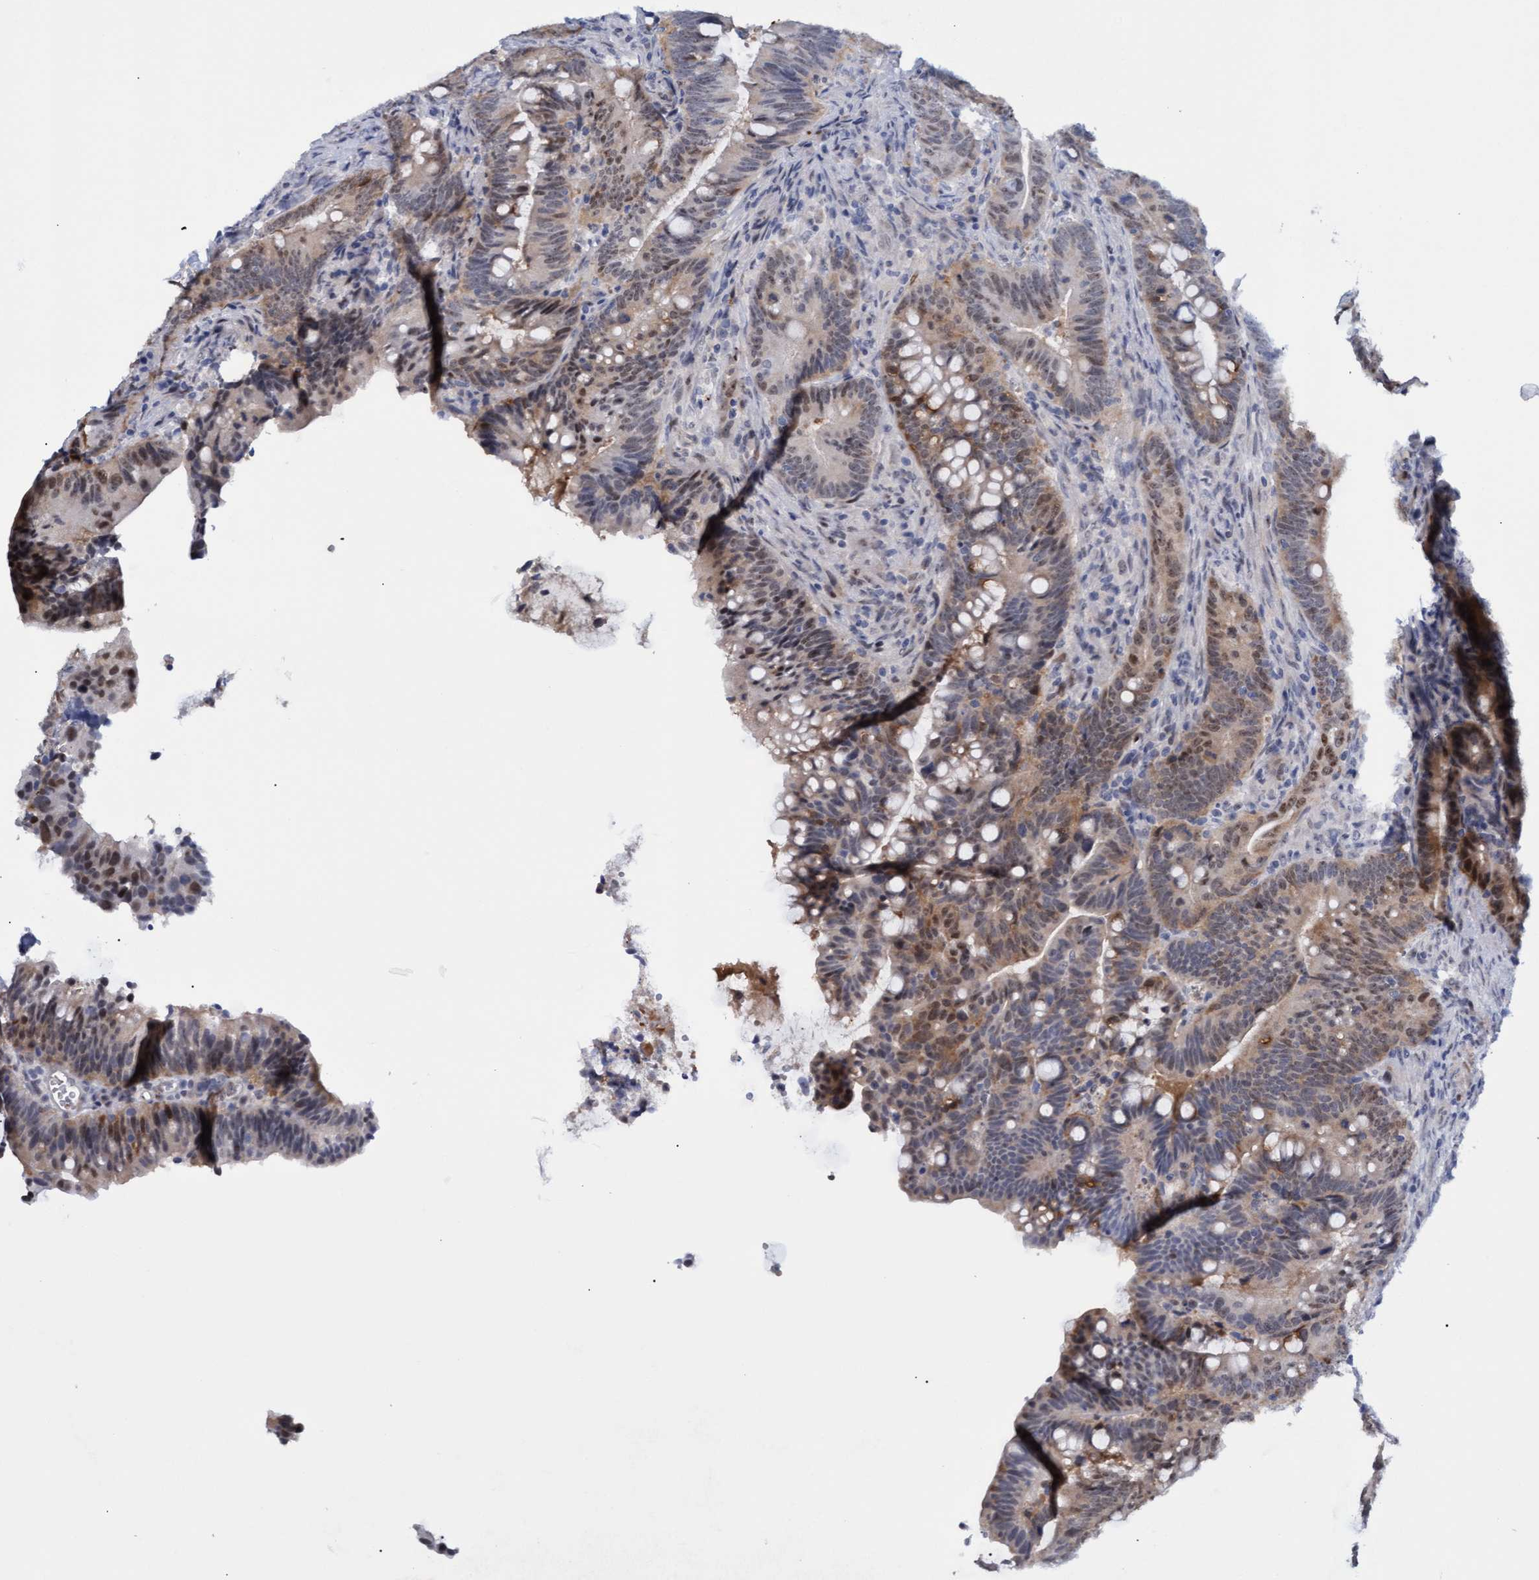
{"staining": {"intensity": "moderate", "quantity": "25%-75%", "location": "nuclear"}, "tissue": "colorectal cancer", "cell_type": "Tumor cells", "image_type": "cancer", "snomed": [{"axis": "morphology", "description": "Adenocarcinoma, NOS"}, {"axis": "topography", "description": "Colon"}], "caption": "IHC of human colorectal adenocarcinoma reveals medium levels of moderate nuclear positivity in approximately 25%-75% of tumor cells.", "gene": "PINX1", "patient": {"sex": "female", "age": 66}}